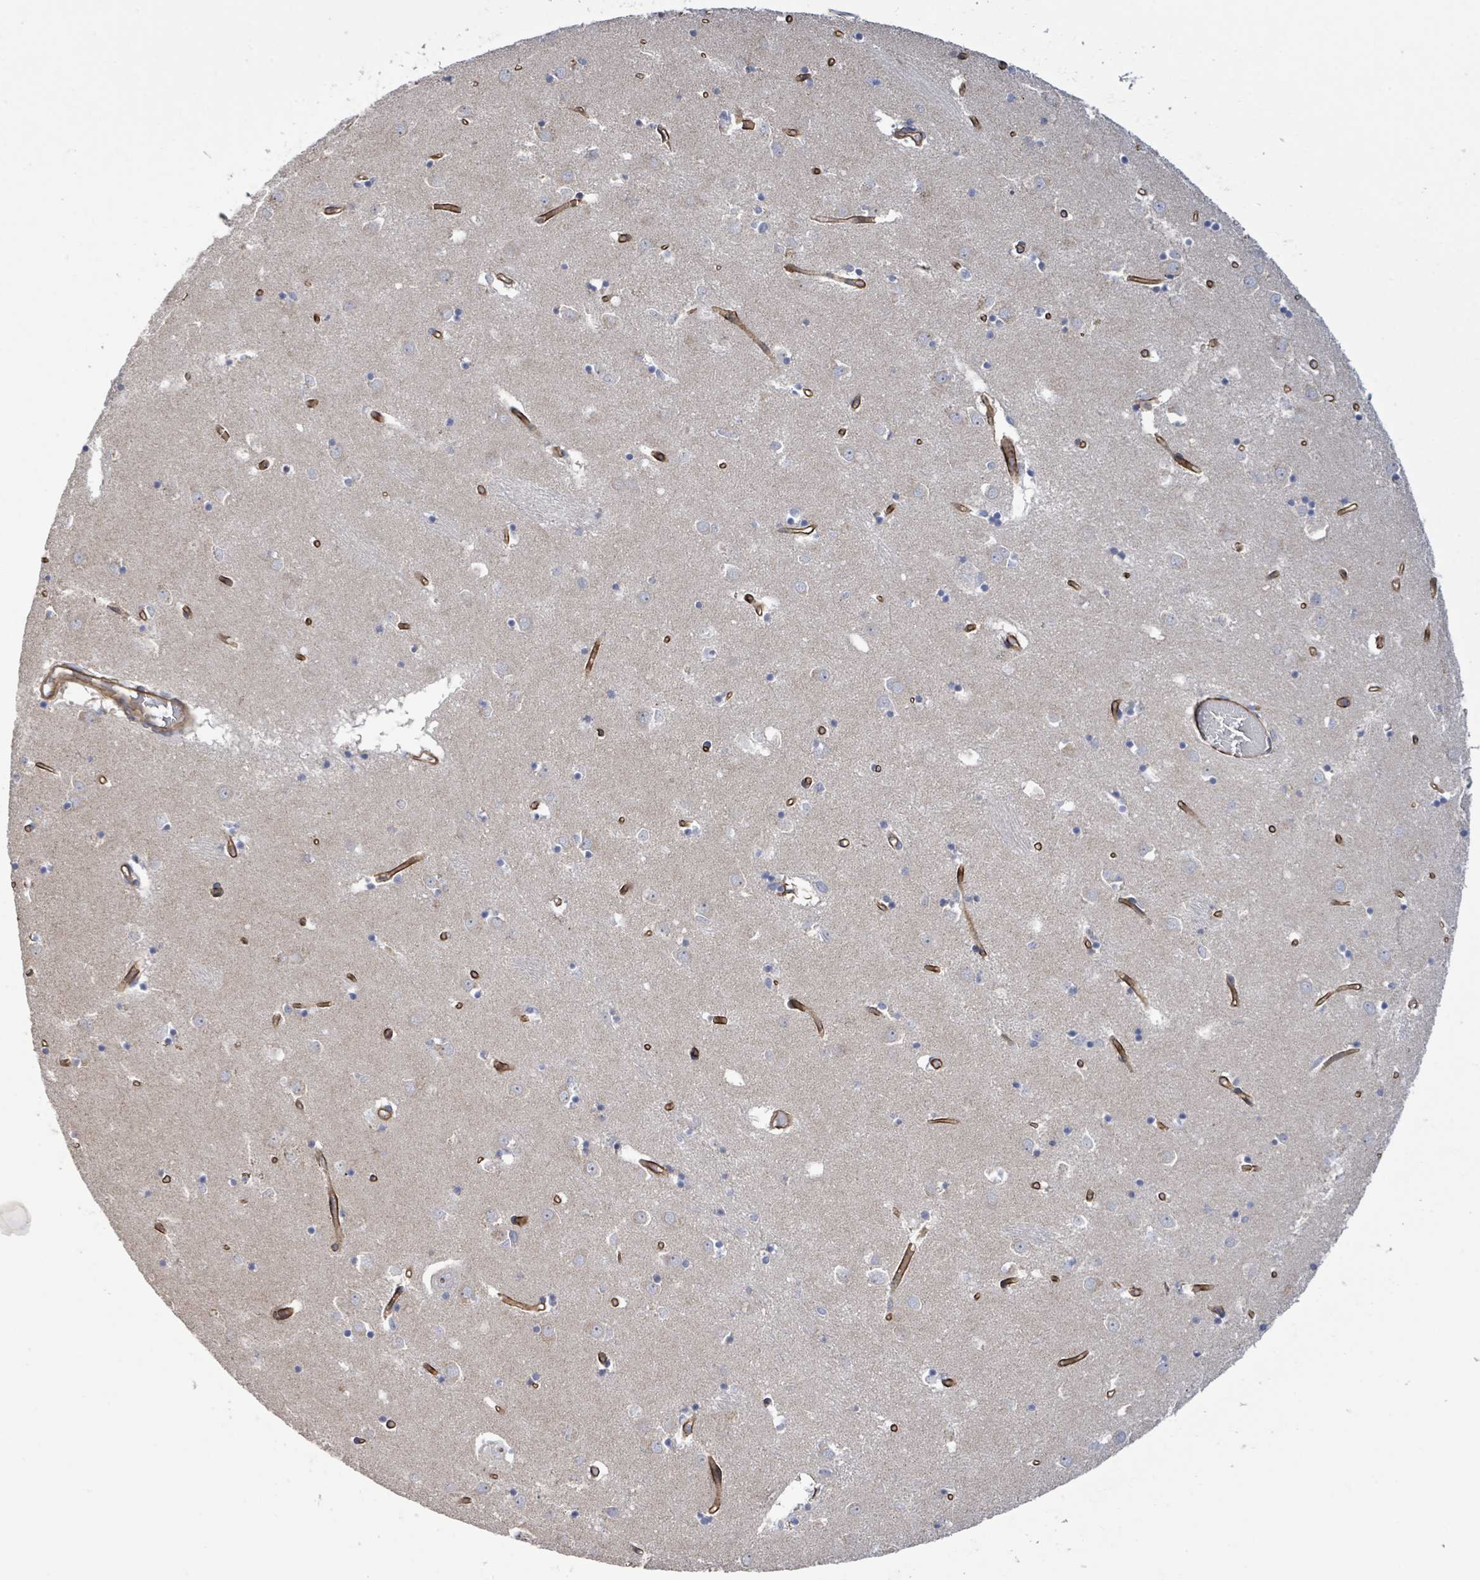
{"staining": {"intensity": "negative", "quantity": "none", "location": "none"}, "tissue": "caudate", "cell_type": "Glial cells", "image_type": "normal", "snomed": [{"axis": "morphology", "description": "Normal tissue, NOS"}, {"axis": "topography", "description": "Lateral ventricle wall"}], "caption": "Immunohistochemistry micrograph of unremarkable caudate: human caudate stained with DAB (3,3'-diaminobenzidine) reveals no significant protein expression in glial cells.", "gene": "KANK3", "patient": {"sex": "male", "age": 70}}